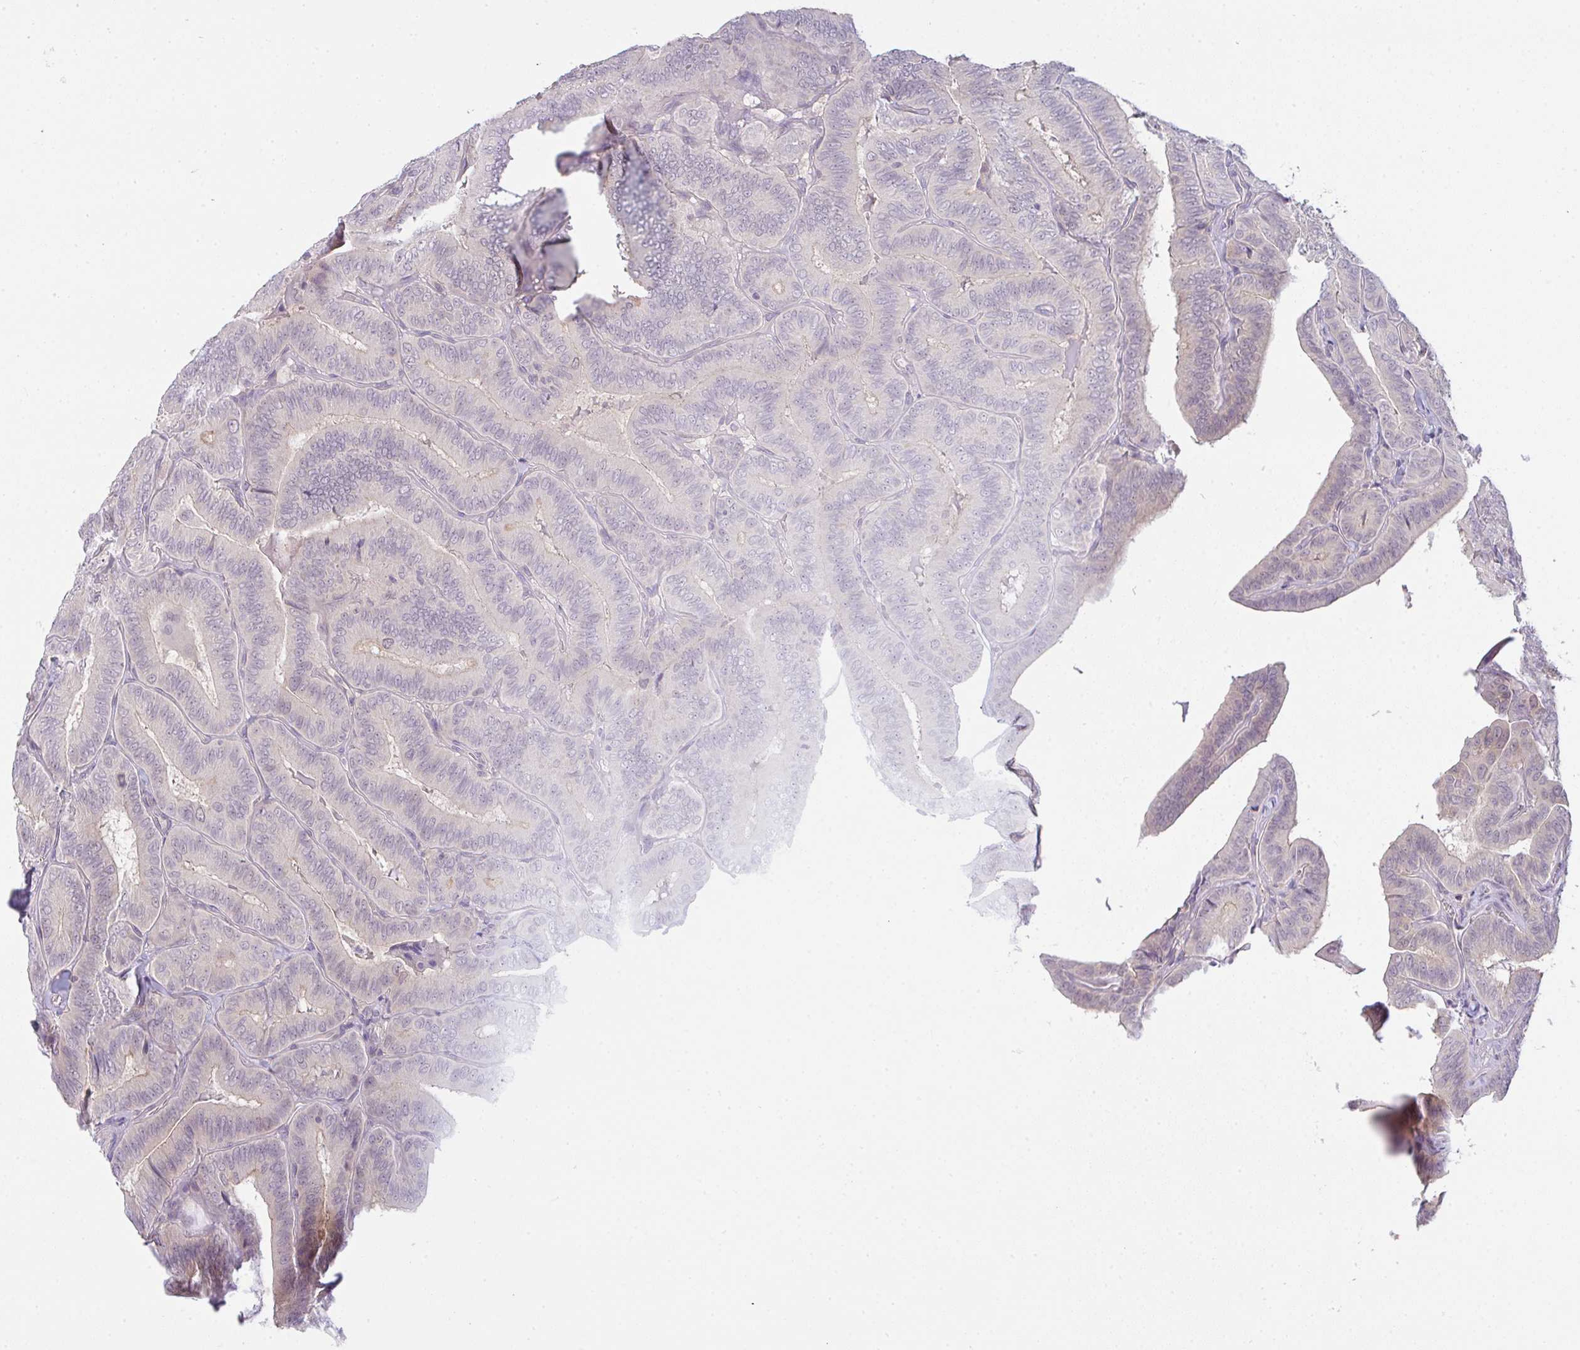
{"staining": {"intensity": "negative", "quantity": "none", "location": "none"}, "tissue": "thyroid cancer", "cell_type": "Tumor cells", "image_type": "cancer", "snomed": [{"axis": "morphology", "description": "Papillary adenocarcinoma, NOS"}, {"axis": "topography", "description": "Thyroid gland"}], "caption": "A micrograph of thyroid cancer stained for a protein demonstrates no brown staining in tumor cells.", "gene": "CSE1L", "patient": {"sex": "male", "age": 61}}